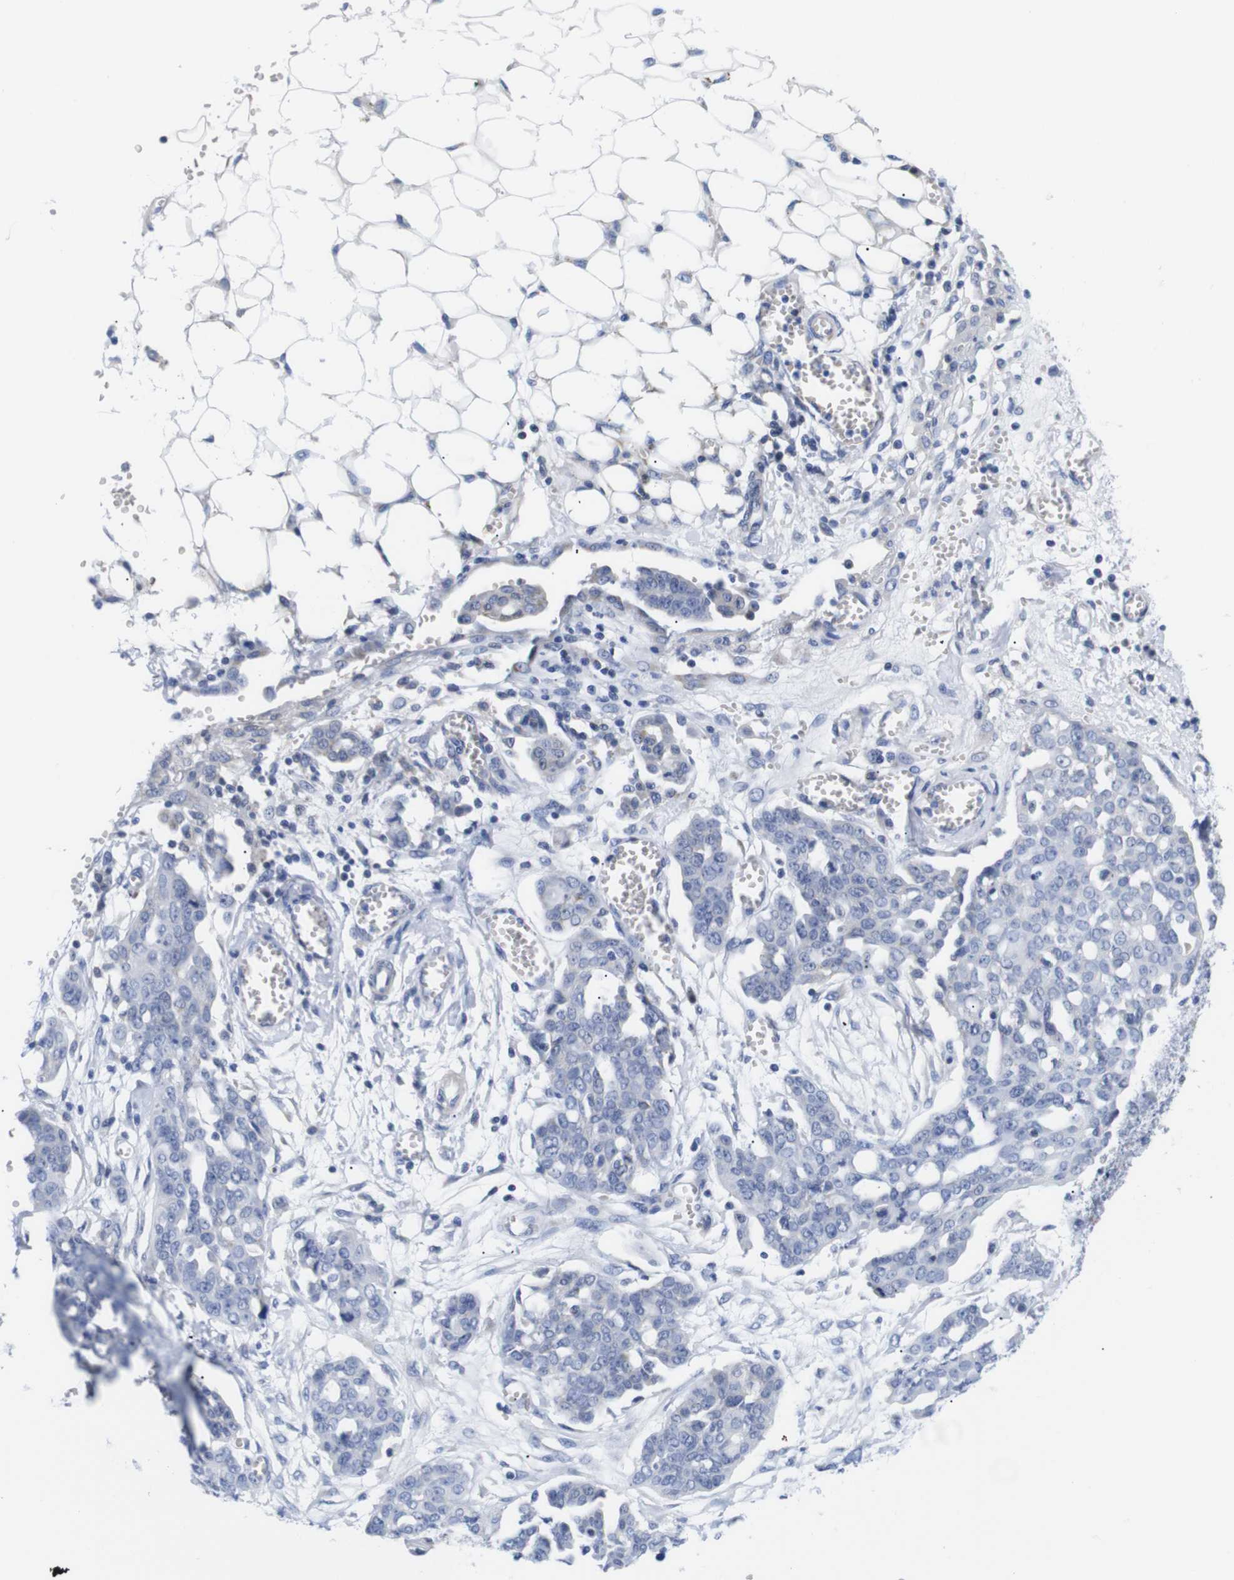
{"staining": {"intensity": "negative", "quantity": "none", "location": "none"}, "tissue": "ovarian cancer", "cell_type": "Tumor cells", "image_type": "cancer", "snomed": [{"axis": "morphology", "description": "Cystadenocarcinoma, serous, NOS"}, {"axis": "topography", "description": "Soft tissue"}, {"axis": "topography", "description": "Ovary"}], "caption": "Micrograph shows no protein positivity in tumor cells of serous cystadenocarcinoma (ovarian) tissue.", "gene": "LRRC55", "patient": {"sex": "female", "age": 57}}